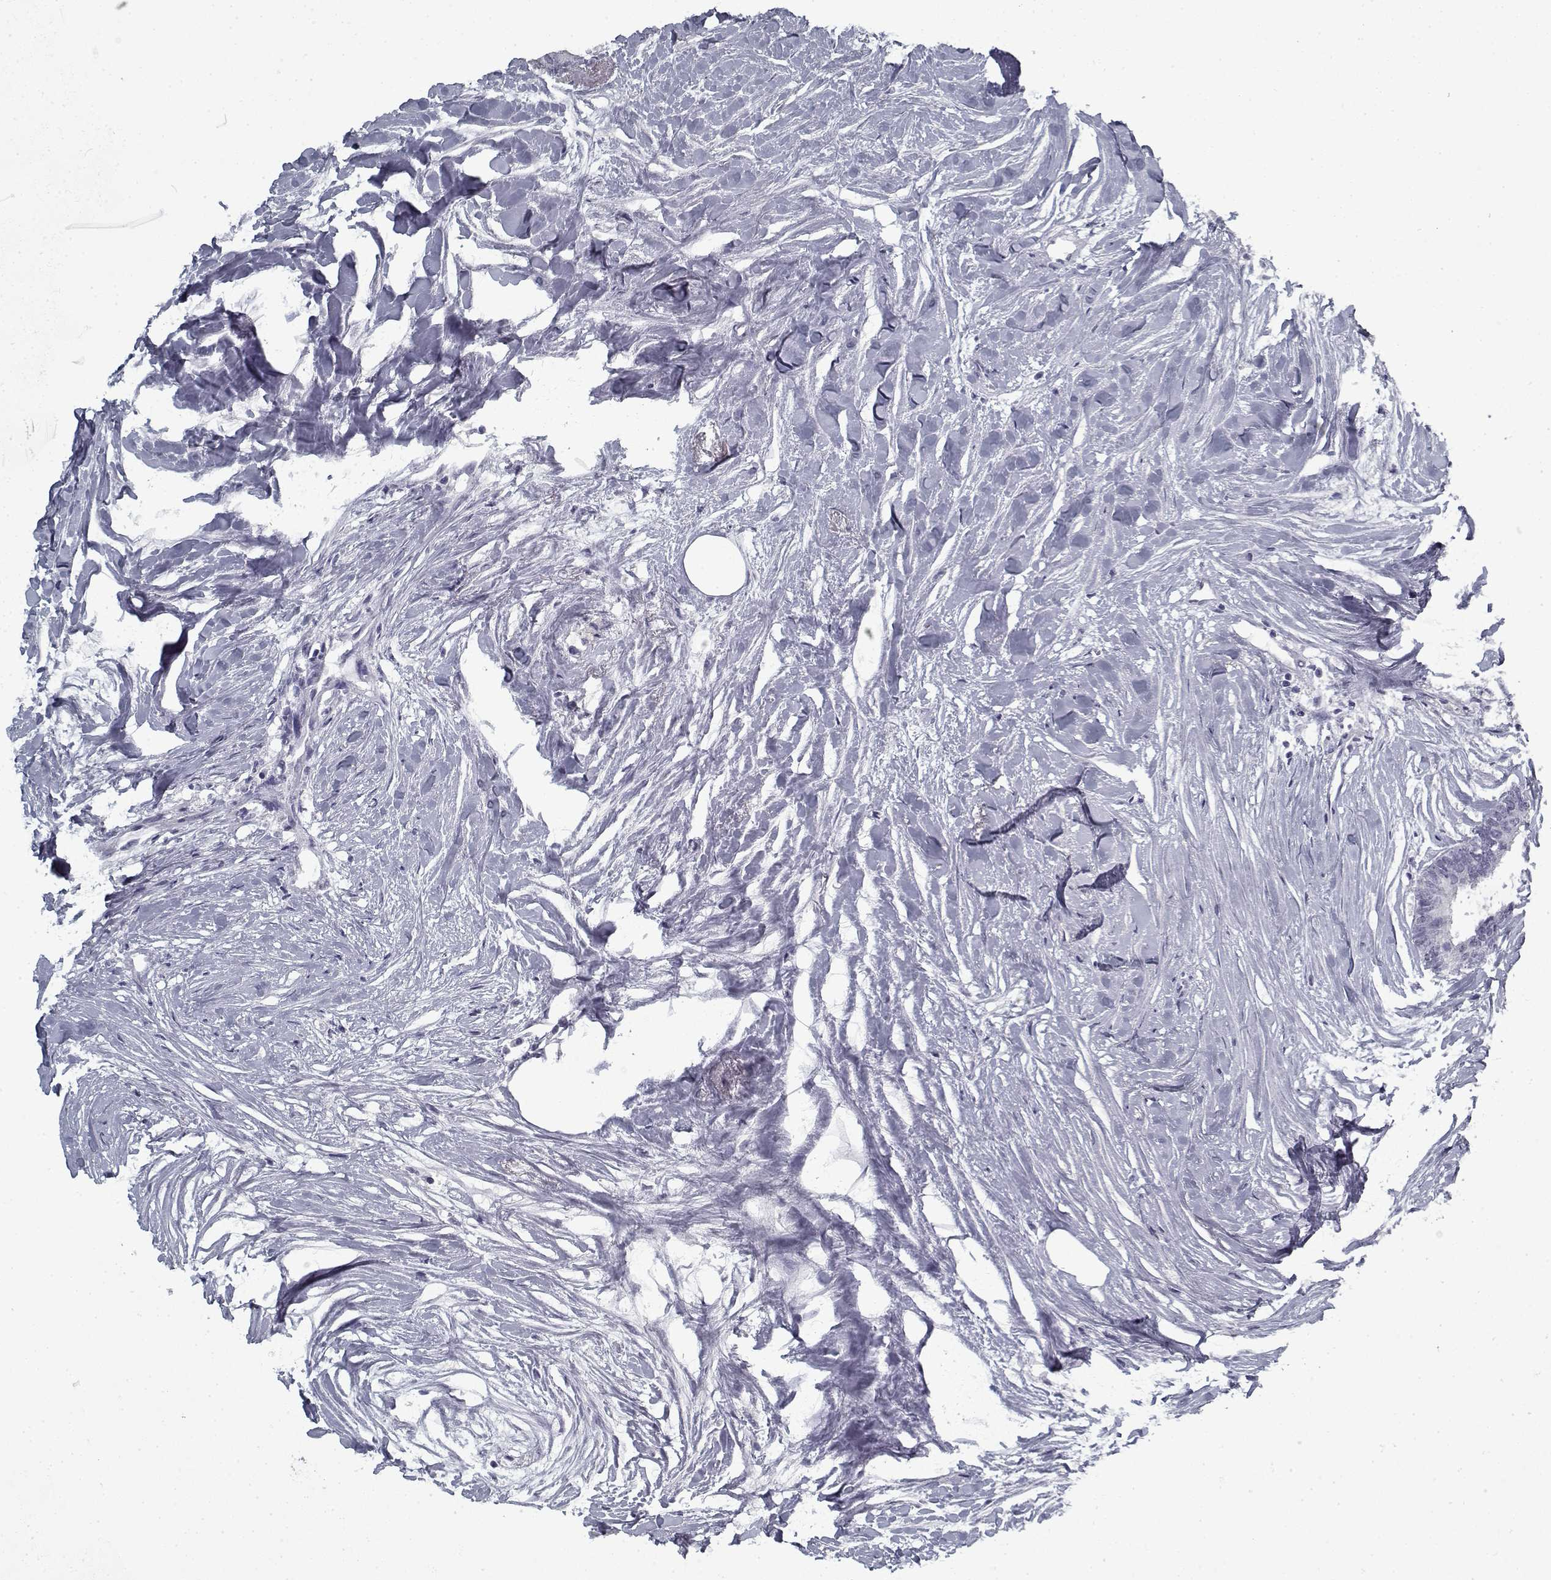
{"staining": {"intensity": "negative", "quantity": "none", "location": "none"}, "tissue": "colorectal cancer", "cell_type": "Tumor cells", "image_type": "cancer", "snomed": [{"axis": "morphology", "description": "Adenocarcinoma, NOS"}, {"axis": "topography", "description": "Colon"}, {"axis": "topography", "description": "Rectum"}], "caption": "This is an immunohistochemistry image of human colorectal cancer. There is no staining in tumor cells.", "gene": "RNF32", "patient": {"sex": "male", "age": 57}}